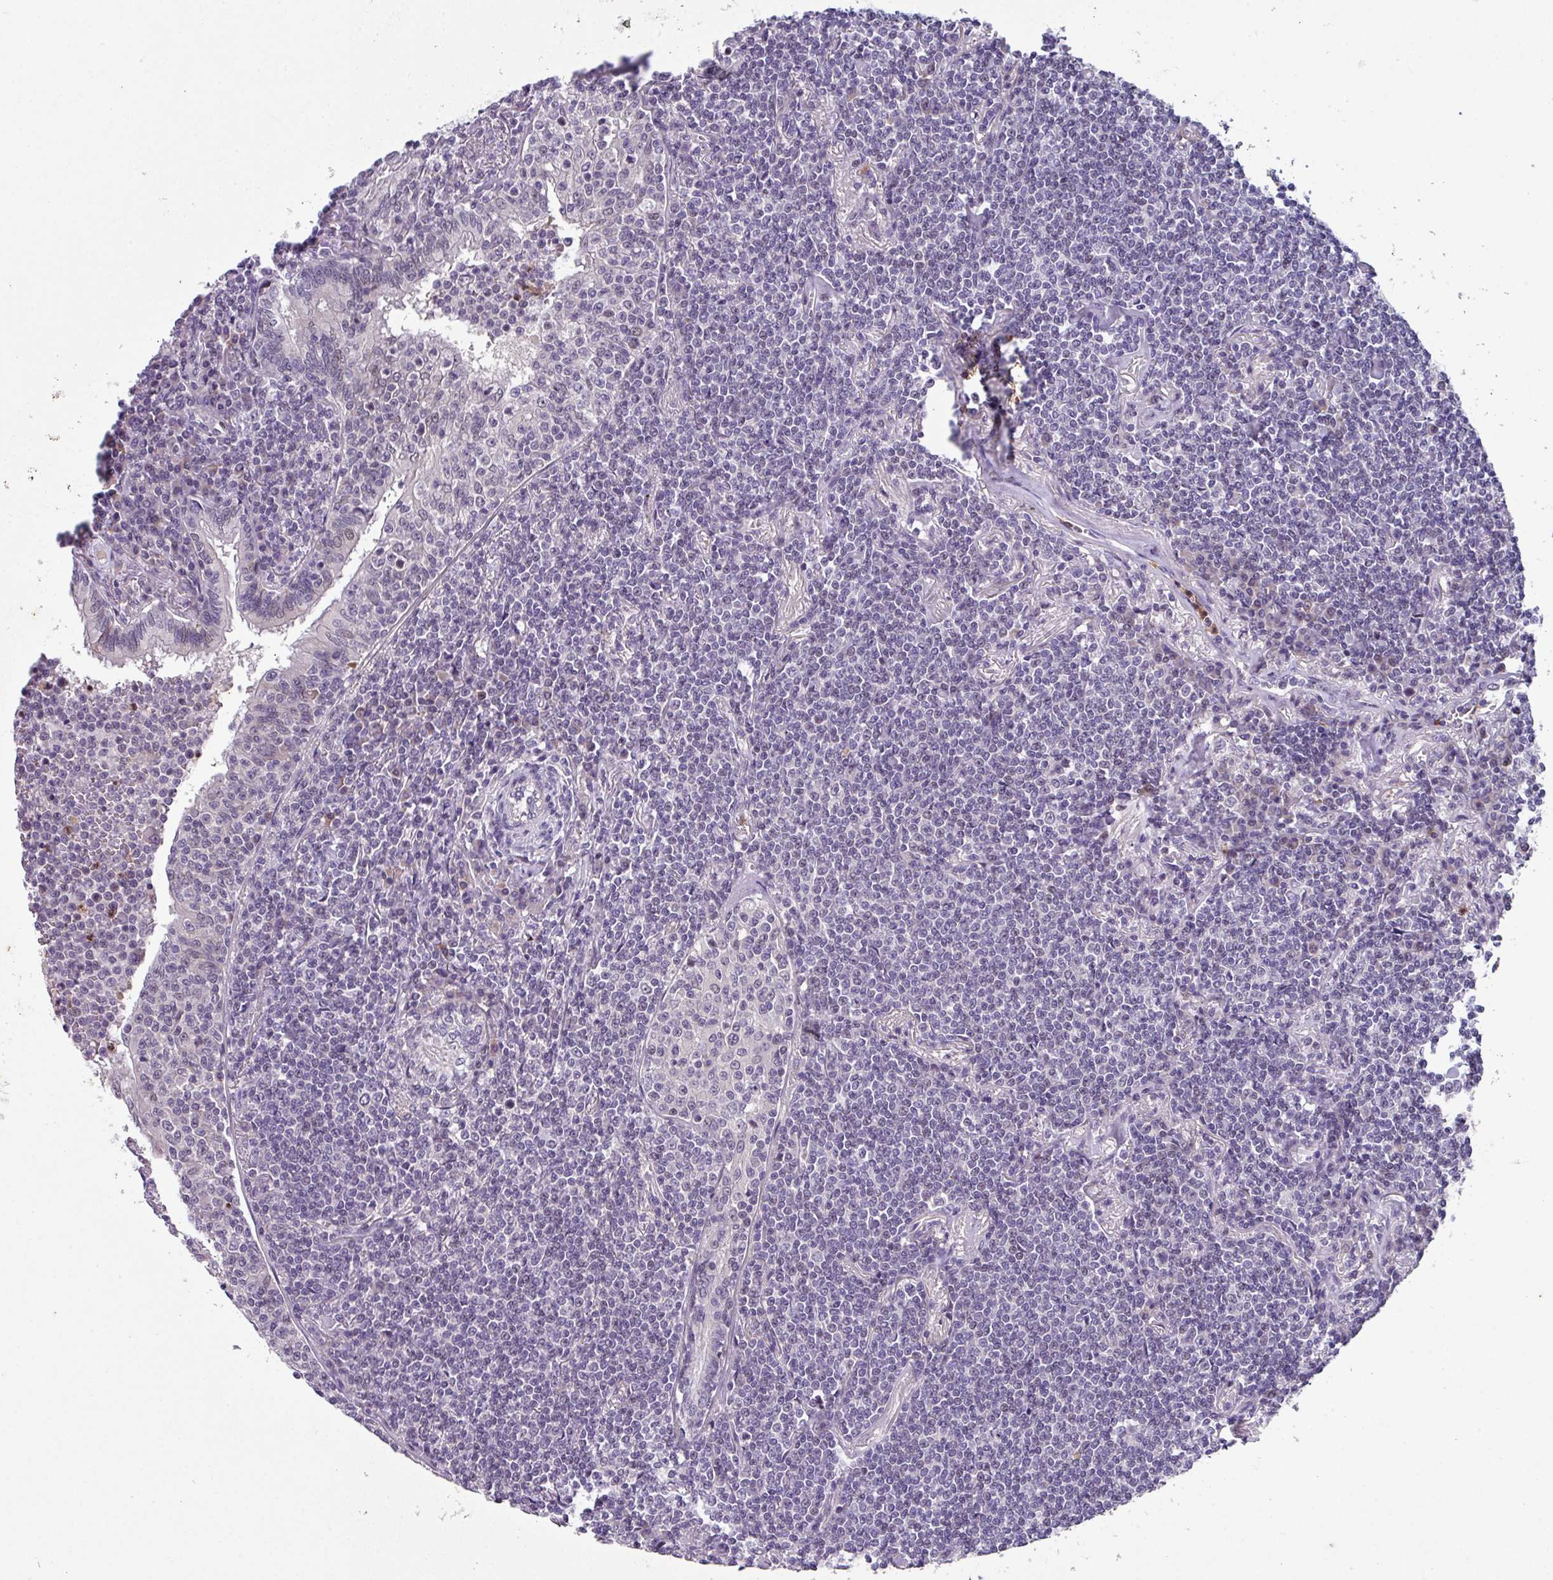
{"staining": {"intensity": "negative", "quantity": "none", "location": "none"}, "tissue": "lymphoma", "cell_type": "Tumor cells", "image_type": "cancer", "snomed": [{"axis": "morphology", "description": "Malignant lymphoma, non-Hodgkin's type, Low grade"}, {"axis": "topography", "description": "Lung"}], "caption": "This histopathology image is of lymphoma stained with immunohistochemistry (IHC) to label a protein in brown with the nuclei are counter-stained blue. There is no staining in tumor cells. Brightfield microscopy of immunohistochemistry stained with DAB (brown) and hematoxylin (blue), captured at high magnification.", "gene": "ZFP3", "patient": {"sex": "female", "age": 71}}